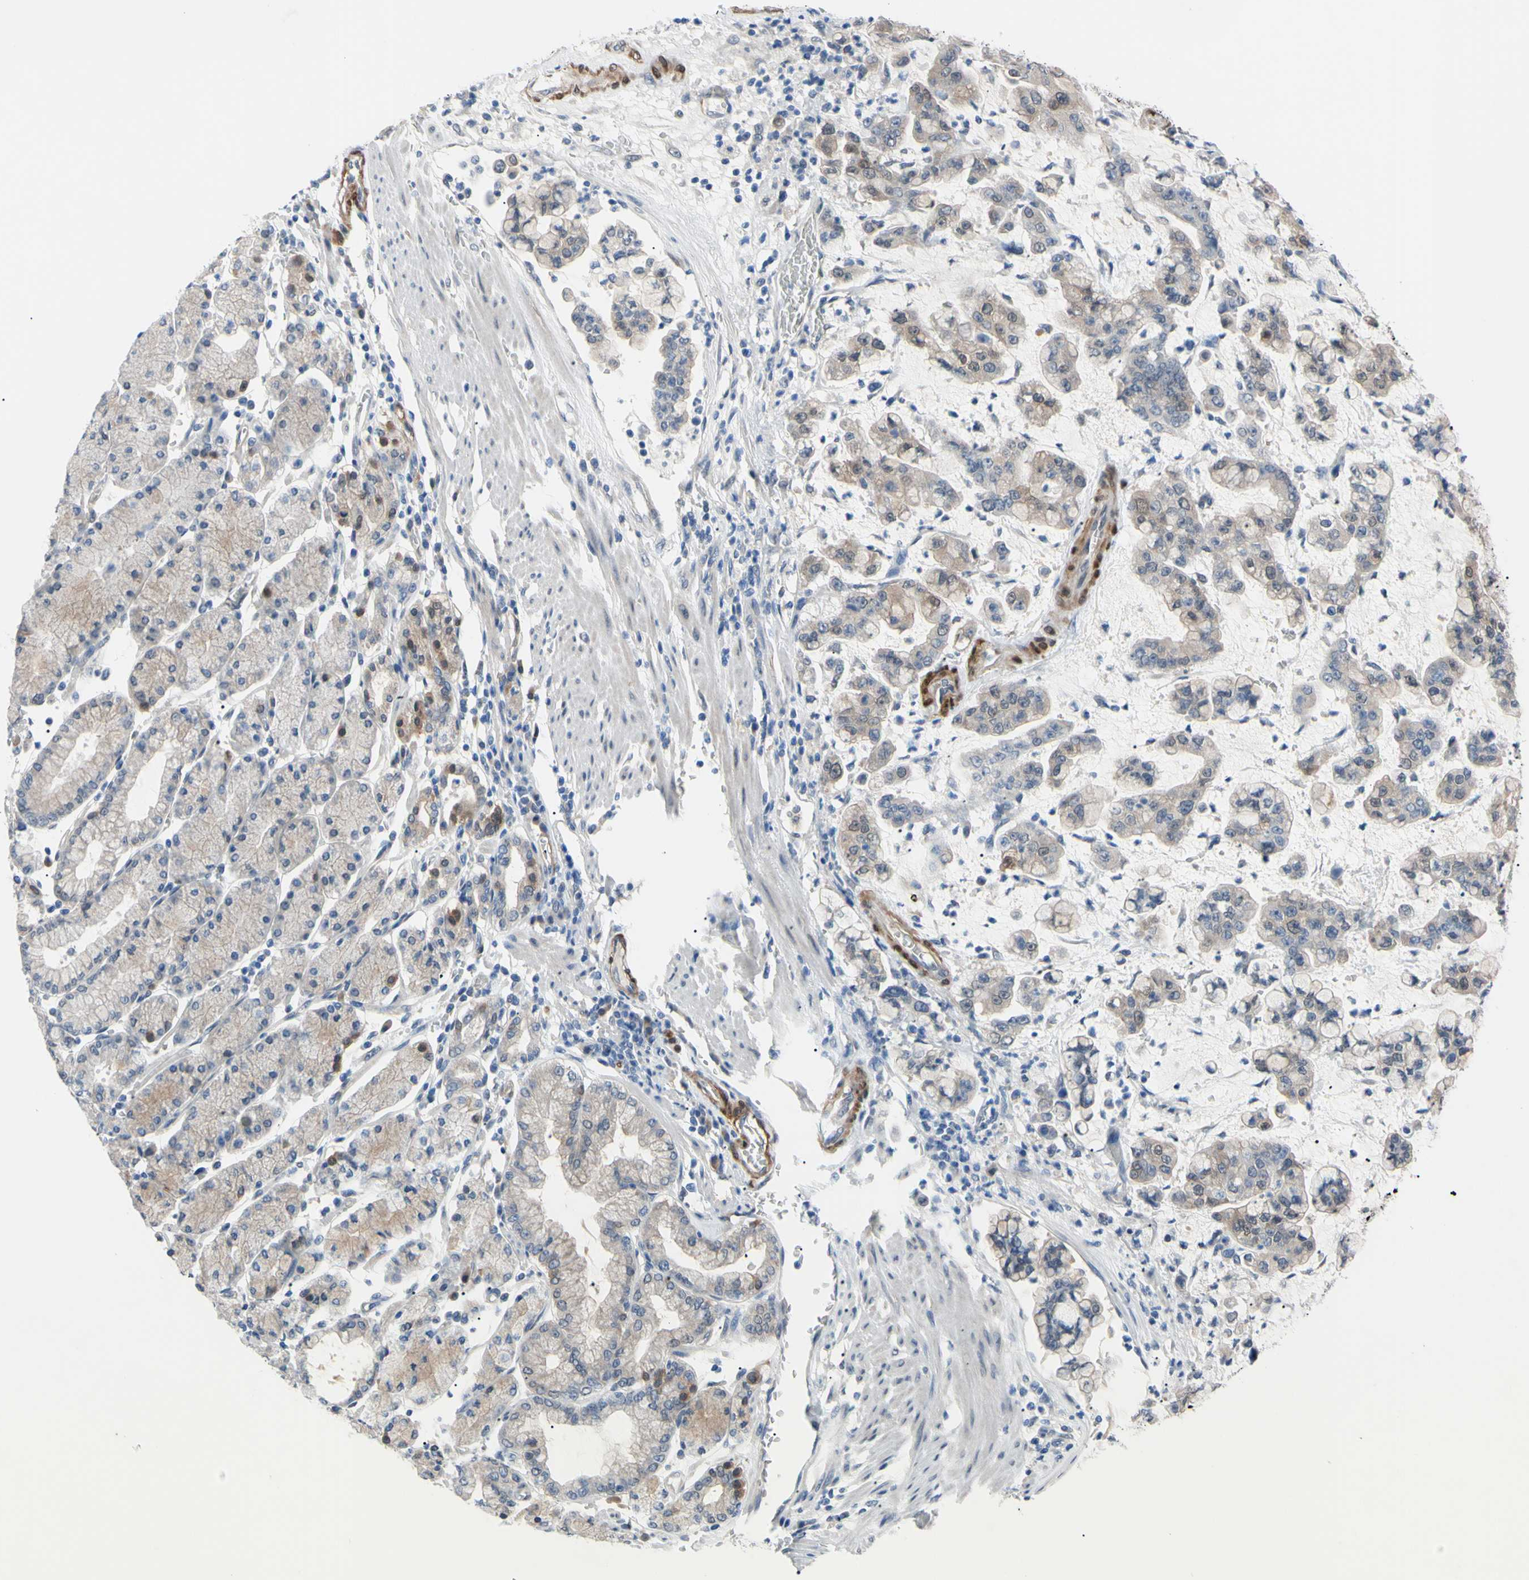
{"staining": {"intensity": "weak", "quantity": ">75%", "location": "cytoplasmic/membranous"}, "tissue": "stomach cancer", "cell_type": "Tumor cells", "image_type": "cancer", "snomed": [{"axis": "morphology", "description": "Normal tissue, NOS"}, {"axis": "morphology", "description": "Adenocarcinoma, NOS"}, {"axis": "topography", "description": "Stomach, upper"}, {"axis": "topography", "description": "Stomach"}], "caption": "This micrograph displays immunohistochemistry staining of adenocarcinoma (stomach), with low weak cytoplasmic/membranous positivity in approximately >75% of tumor cells.", "gene": "NOL3", "patient": {"sex": "male", "age": 76}}